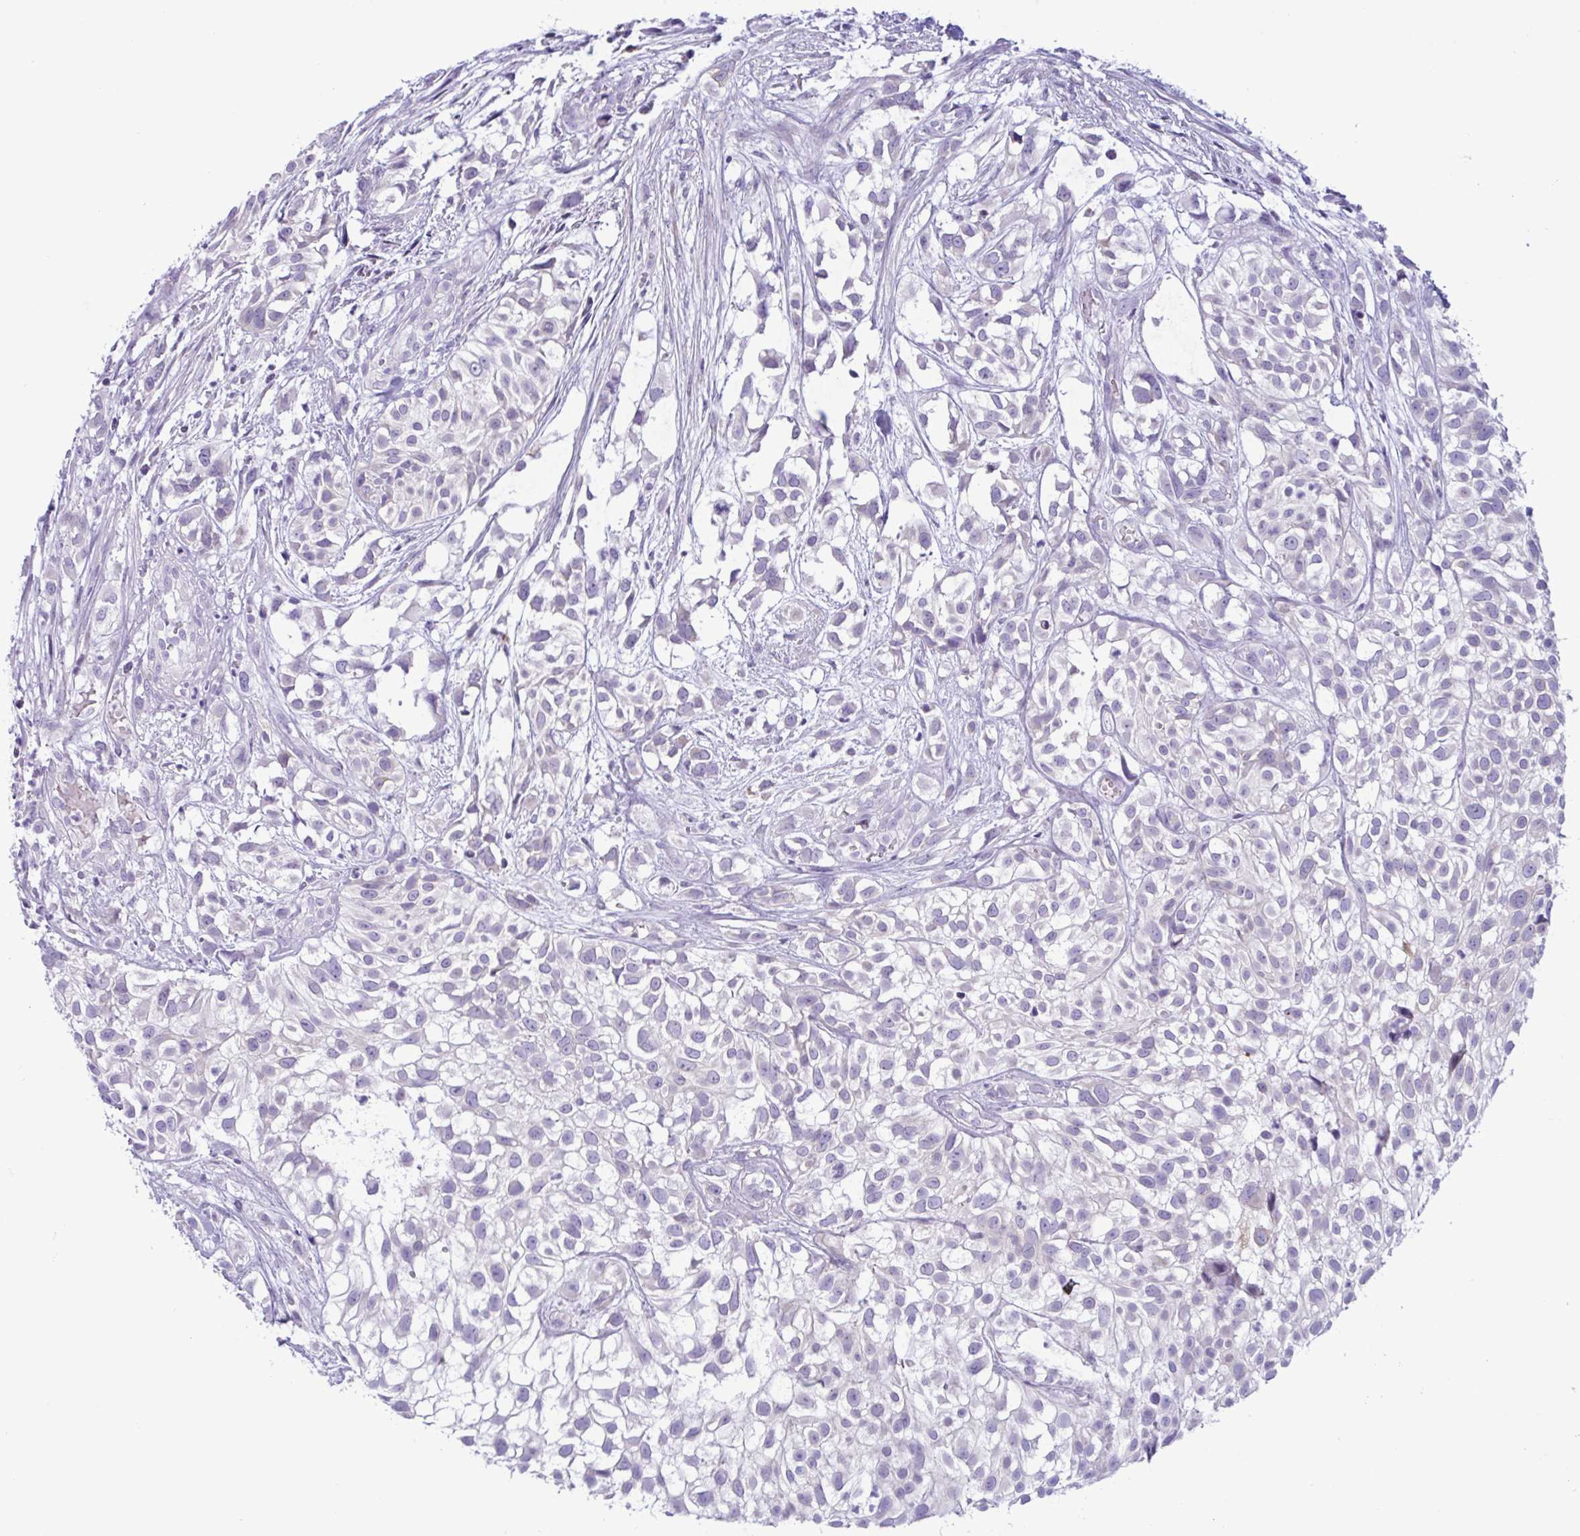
{"staining": {"intensity": "negative", "quantity": "none", "location": "none"}, "tissue": "urothelial cancer", "cell_type": "Tumor cells", "image_type": "cancer", "snomed": [{"axis": "morphology", "description": "Urothelial carcinoma, High grade"}, {"axis": "topography", "description": "Urinary bladder"}], "caption": "Immunohistochemistry micrograph of neoplastic tissue: human urothelial cancer stained with DAB (3,3'-diaminobenzidine) demonstrates no significant protein staining in tumor cells.", "gene": "SREBF1", "patient": {"sex": "male", "age": 56}}